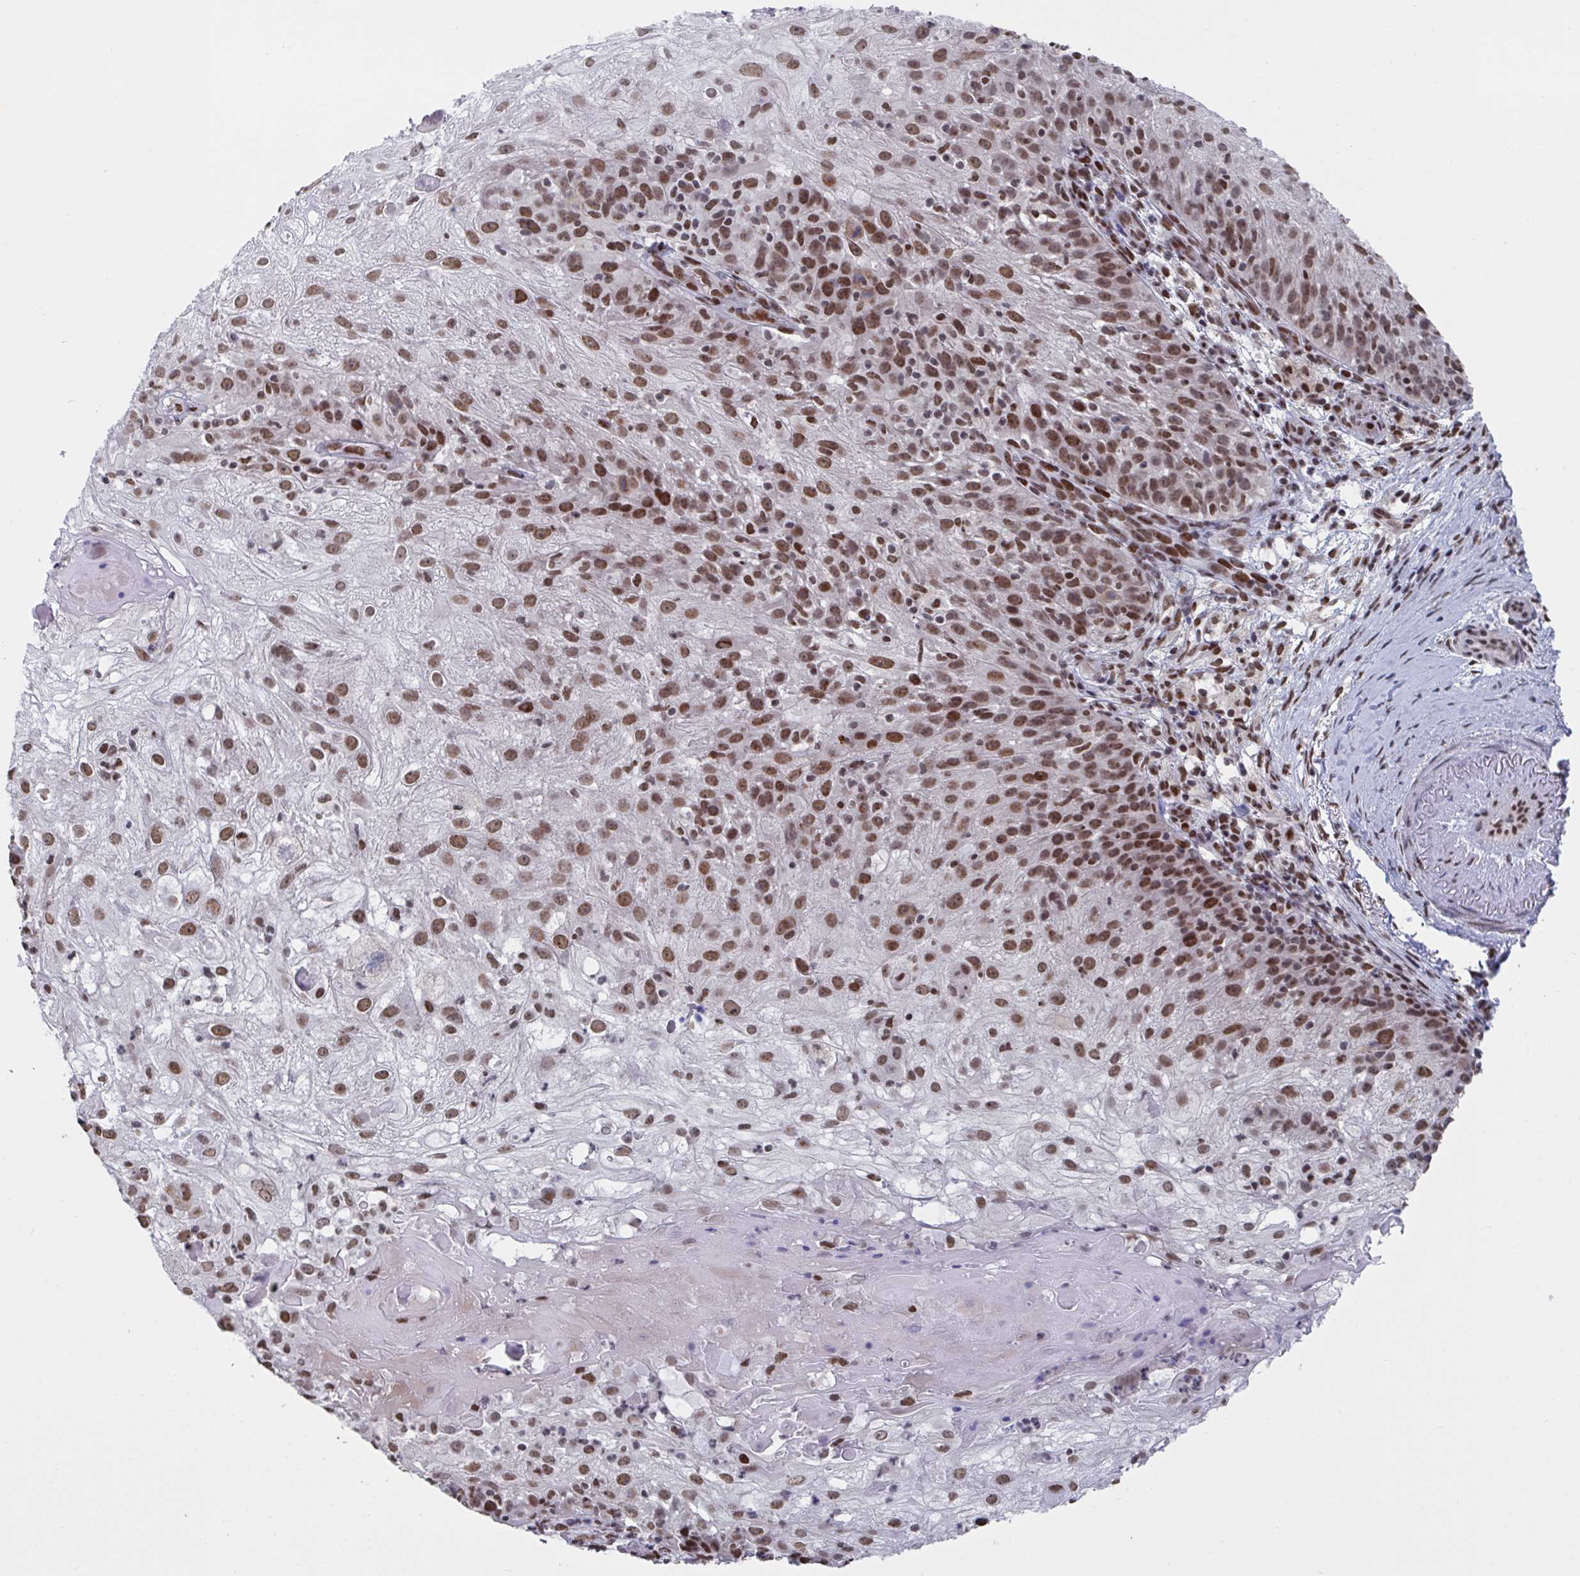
{"staining": {"intensity": "moderate", "quantity": ">75%", "location": "nuclear"}, "tissue": "skin cancer", "cell_type": "Tumor cells", "image_type": "cancer", "snomed": [{"axis": "morphology", "description": "Normal tissue, NOS"}, {"axis": "morphology", "description": "Squamous cell carcinoma, NOS"}, {"axis": "topography", "description": "Skin"}], "caption": "Skin squamous cell carcinoma was stained to show a protein in brown. There is medium levels of moderate nuclear positivity in approximately >75% of tumor cells.", "gene": "ZNF607", "patient": {"sex": "female", "age": 83}}